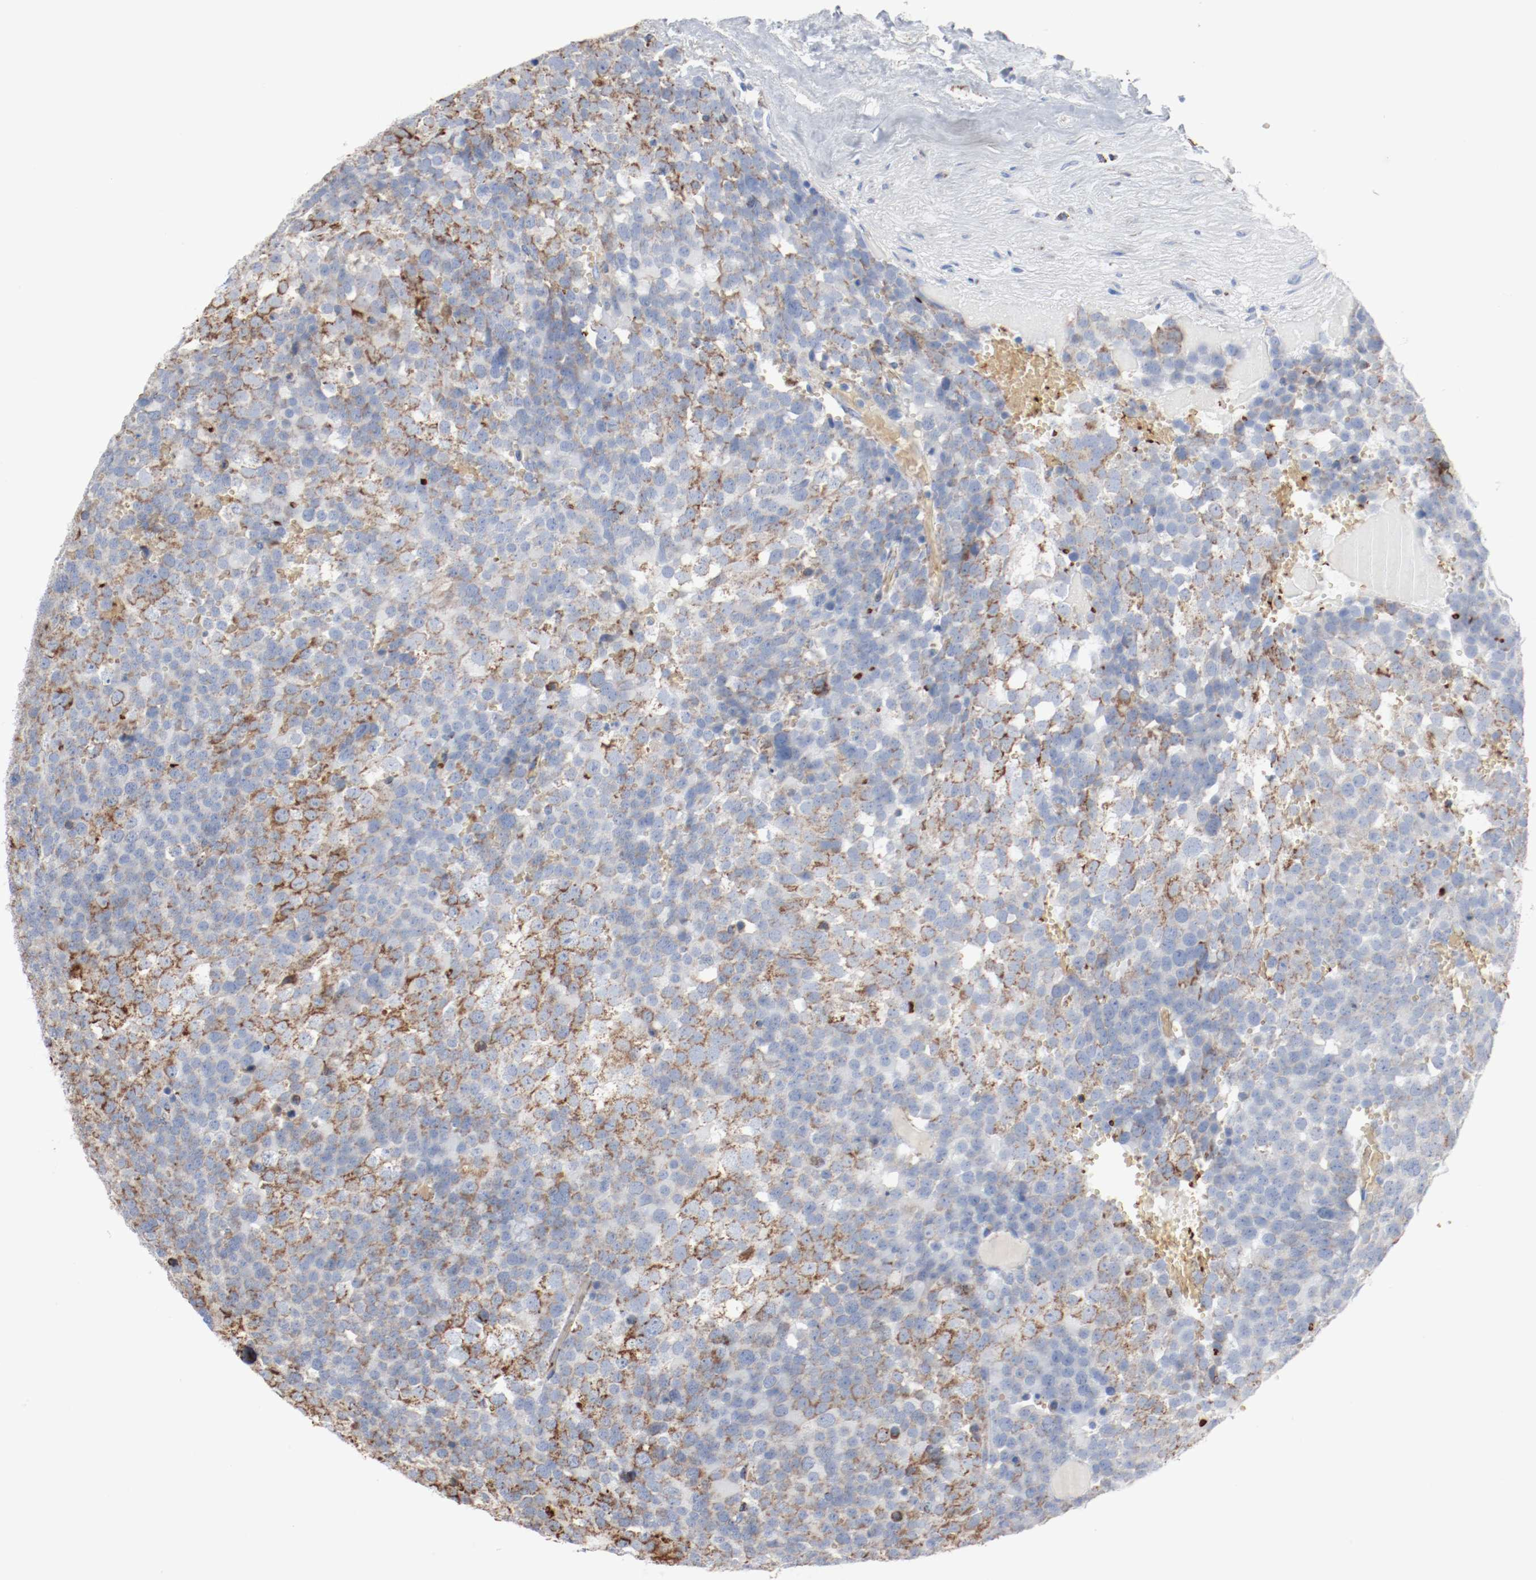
{"staining": {"intensity": "weak", "quantity": "25%-75%", "location": "cytoplasmic/membranous"}, "tissue": "testis cancer", "cell_type": "Tumor cells", "image_type": "cancer", "snomed": [{"axis": "morphology", "description": "Seminoma, NOS"}, {"axis": "topography", "description": "Testis"}], "caption": "Protein staining shows weak cytoplasmic/membranous staining in approximately 25%-75% of tumor cells in testis cancer.", "gene": "NDUFB8", "patient": {"sex": "male", "age": 71}}